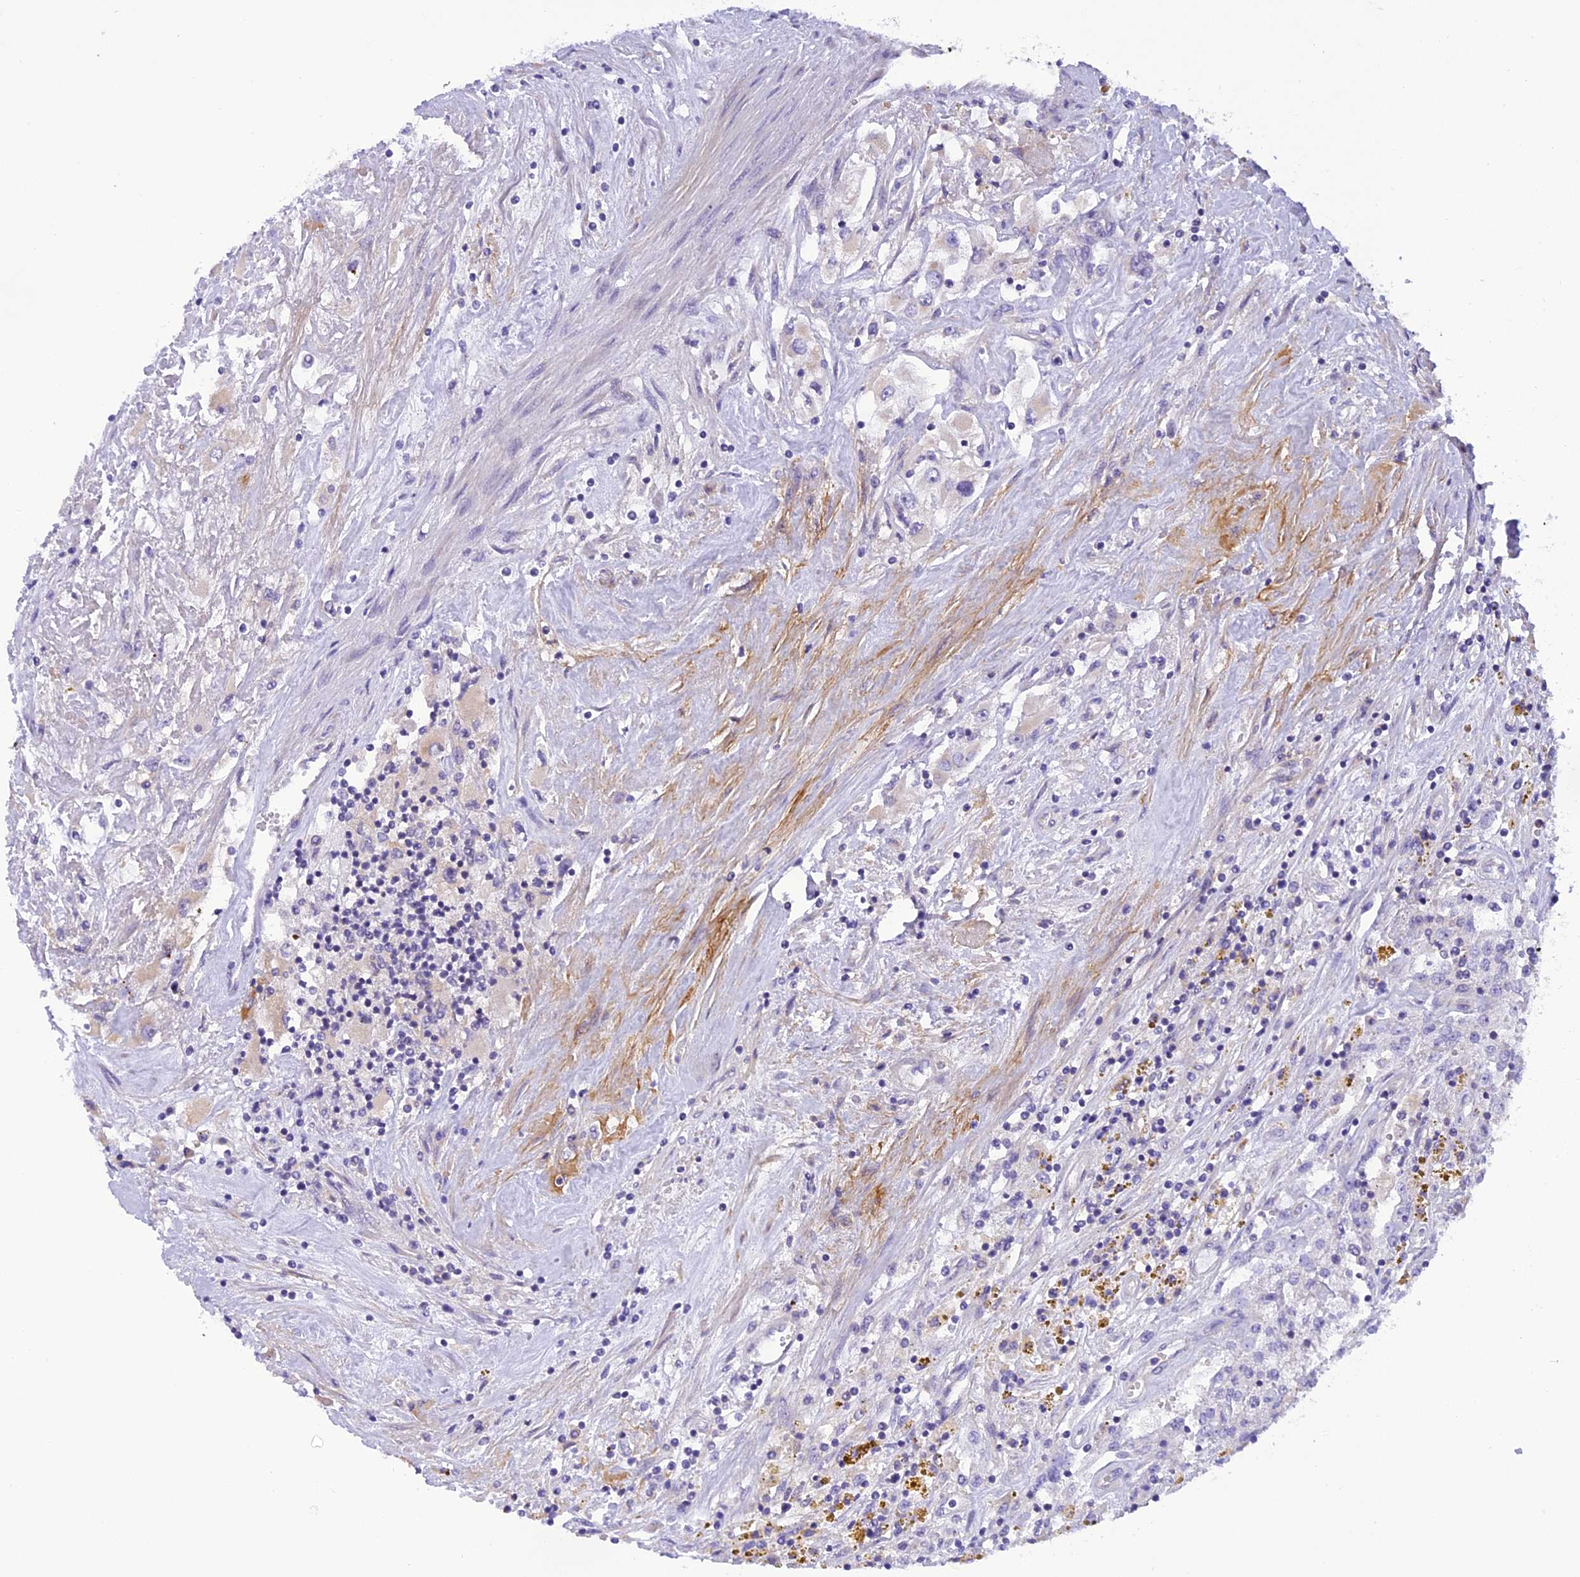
{"staining": {"intensity": "negative", "quantity": "none", "location": "none"}, "tissue": "renal cancer", "cell_type": "Tumor cells", "image_type": "cancer", "snomed": [{"axis": "morphology", "description": "Adenocarcinoma, NOS"}, {"axis": "topography", "description": "Kidney"}], "caption": "This is an IHC photomicrograph of human renal cancer. There is no positivity in tumor cells.", "gene": "TRIM3", "patient": {"sex": "female", "age": 52}}